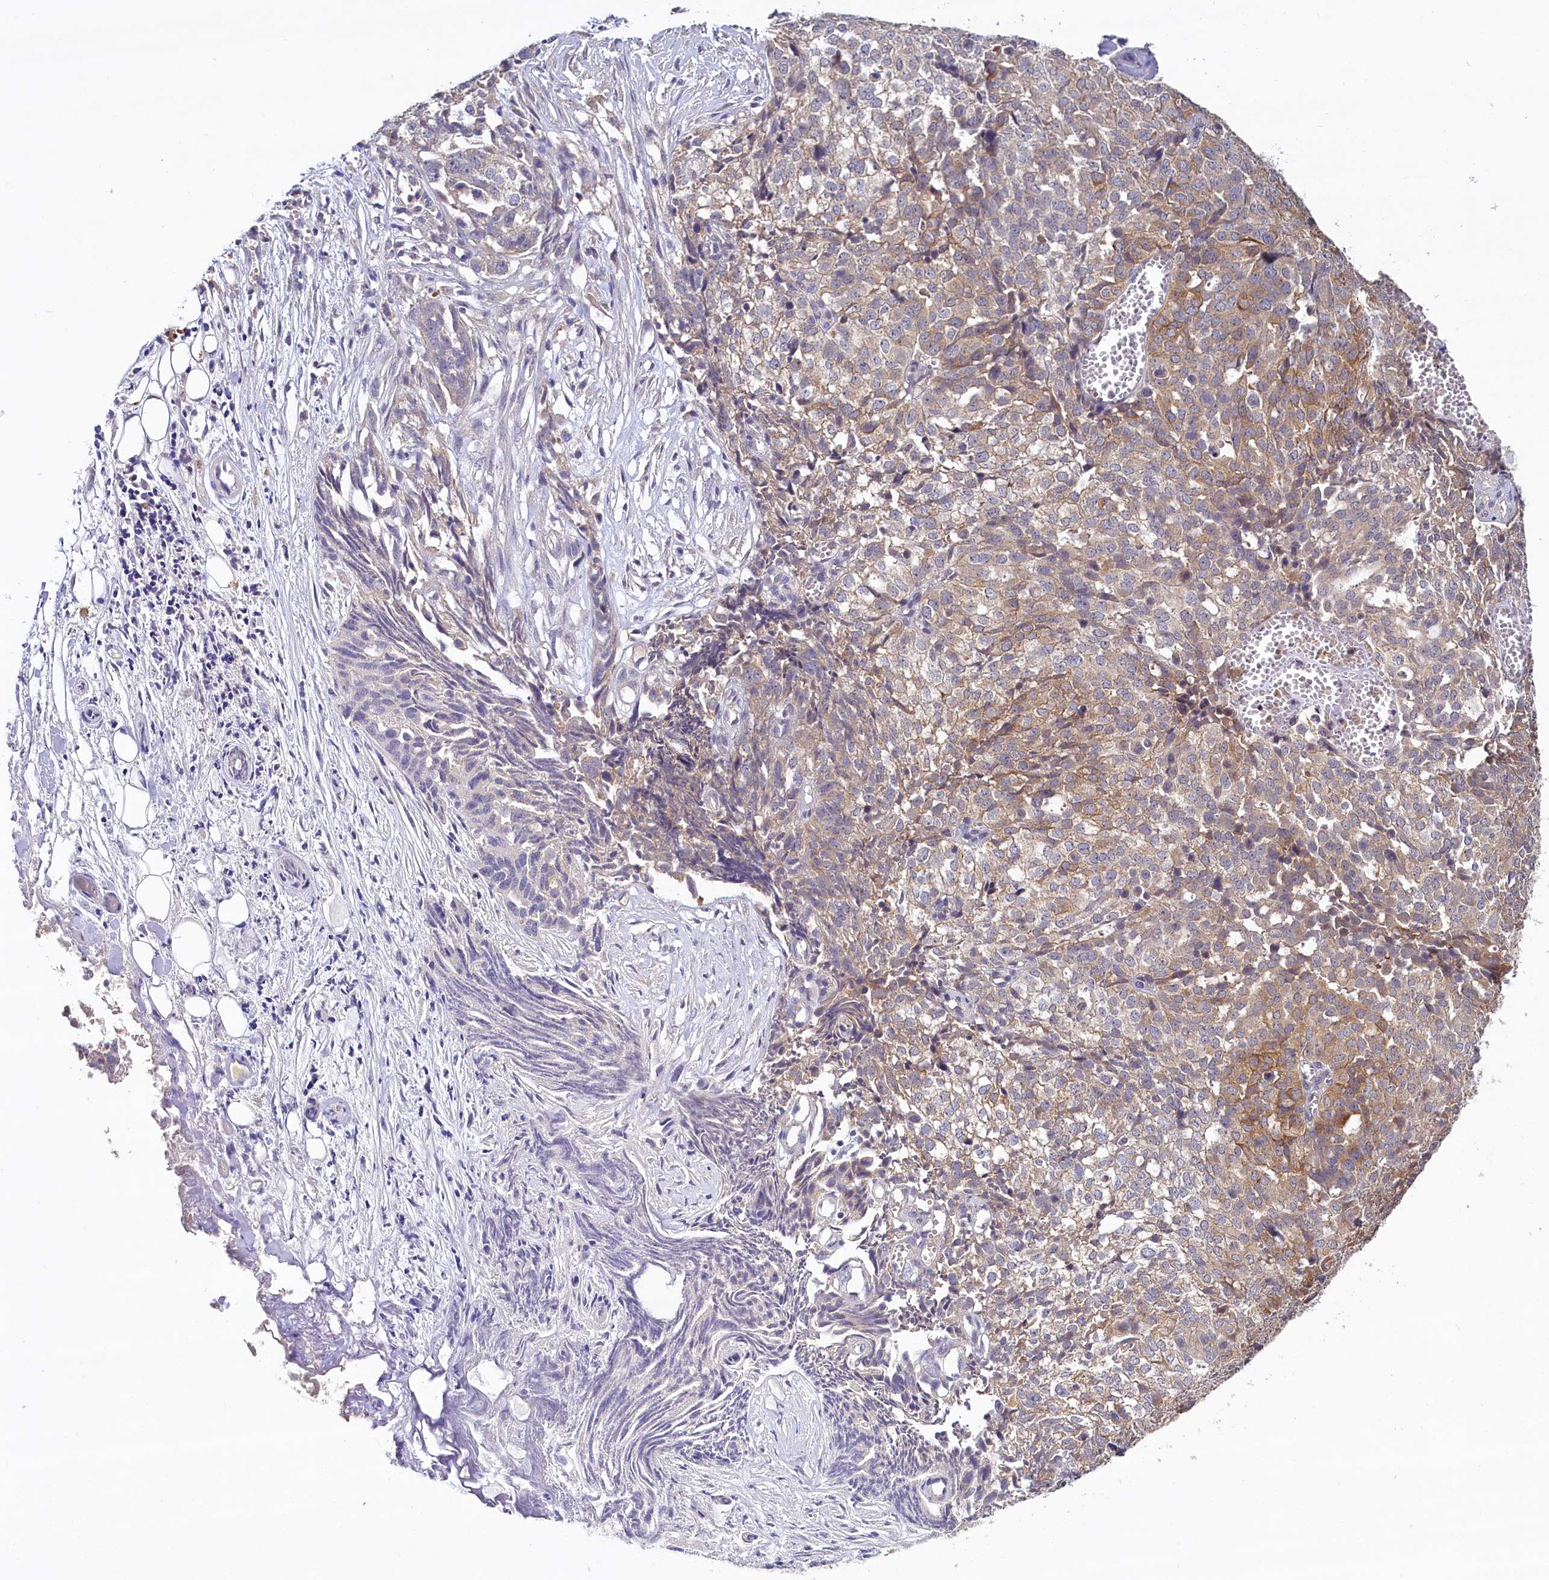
{"staining": {"intensity": "moderate", "quantity": "25%-75%", "location": "cytoplasmic/membranous"}, "tissue": "ovarian cancer", "cell_type": "Tumor cells", "image_type": "cancer", "snomed": [{"axis": "morphology", "description": "Cystadenocarcinoma, serous, NOS"}, {"axis": "topography", "description": "Soft tissue"}, {"axis": "topography", "description": "Ovary"}], "caption": "Protein expression analysis of ovarian cancer shows moderate cytoplasmic/membranous staining in about 25%-75% of tumor cells. (Stains: DAB in brown, nuclei in blue, Microscopy: brightfield microscopy at high magnification).", "gene": "TMEM39A", "patient": {"sex": "female", "age": 57}}